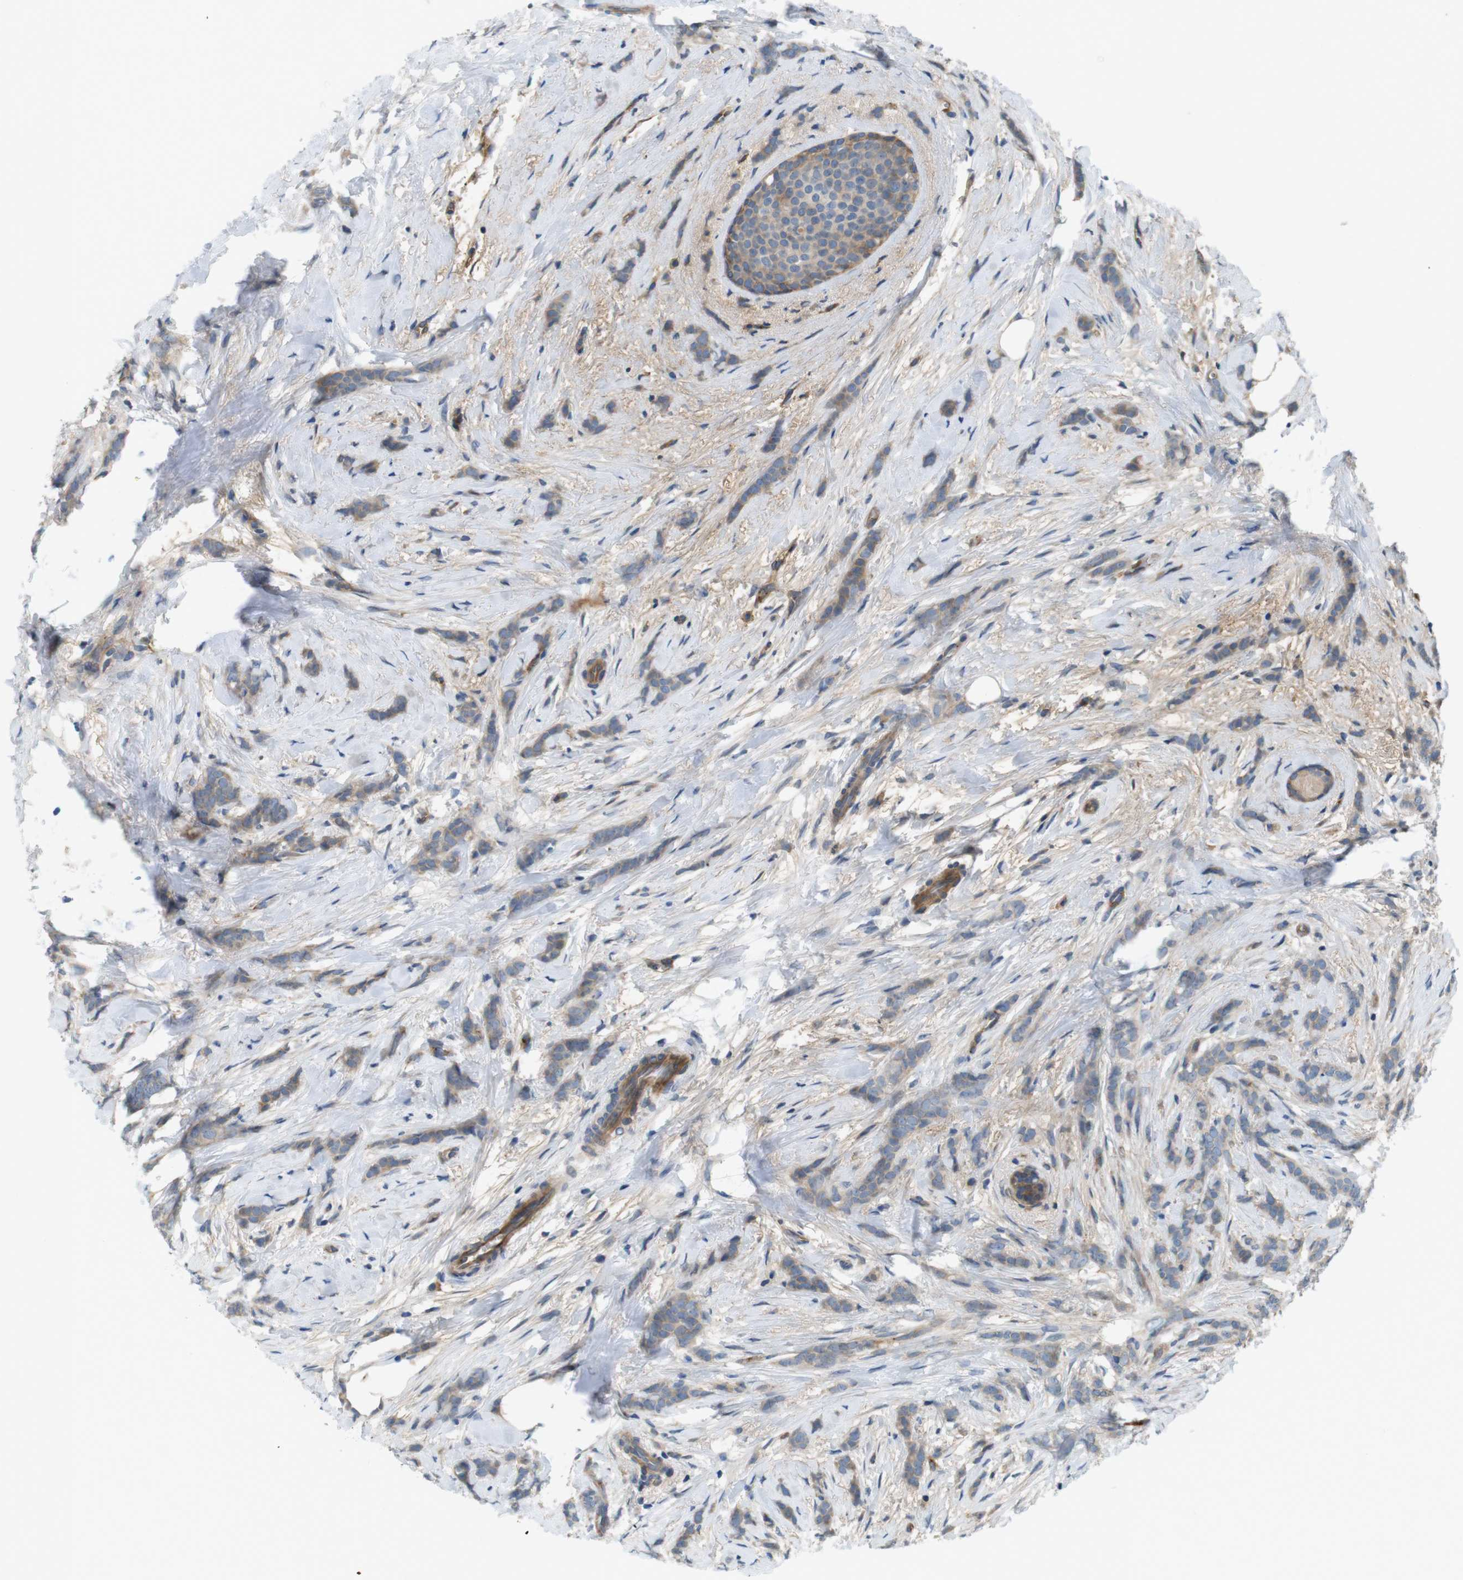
{"staining": {"intensity": "weak", "quantity": ">75%", "location": "cytoplasmic/membranous"}, "tissue": "breast cancer", "cell_type": "Tumor cells", "image_type": "cancer", "snomed": [{"axis": "morphology", "description": "Lobular carcinoma, in situ"}, {"axis": "morphology", "description": "Lobular carcinoma"}, {"axis": "topography", "description": "Breast"}], "caption": "Breast lobular carcinoma tissue displays weak cytoplasmic/membranous positivity in approximately >75% of tumor cells, visualized by immunohistochemistry. The staining was performed using DAB to visualize the protein expression in brown, while the nuclei were stained in blue with hematoxylin (Magnification: 20x).", "gene": "BVES", "patient": {"sex": "female", "age": 41}}